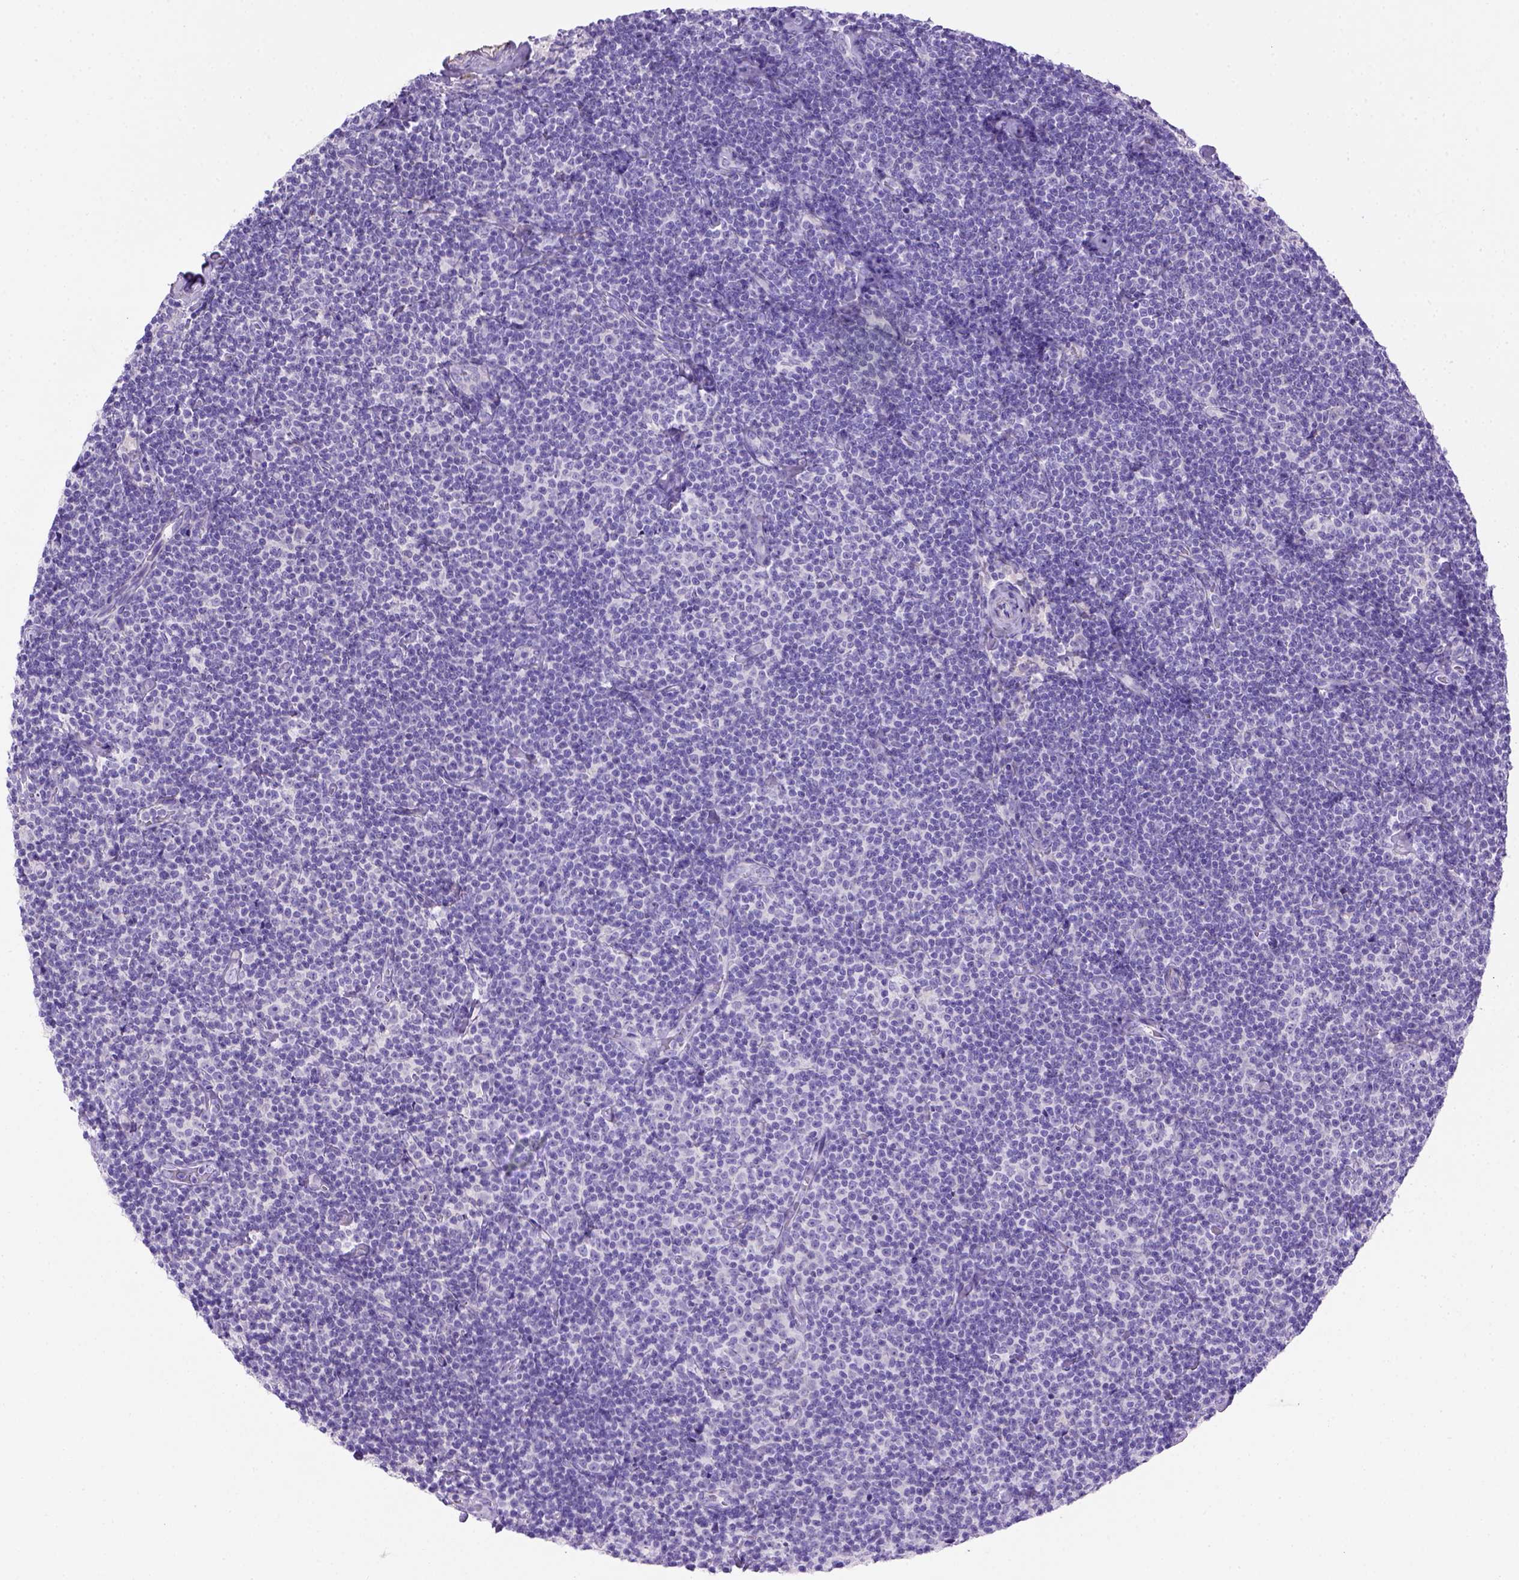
{"staining": {"intensity": "negative", "quantity": "none", "location": "none"}, "tissue": "lymphoma", "cell_type": "Tumor cells", "image_type": "cancer", "snomed": [{"axis": "morphology", "description": "Malignant lymphoma, non-Hodgkin's type, Low grade"}, {"axis": "topography", "description": "Lymph node"}], "caption": "DAB immunohistochemical staining of human low-grade malignant lymphoma, non-Hodgkin's type exhibits no significant staining in tumor cells.", "gene": "SIRPD", "patient": {"sex": "male", "age": 81}}